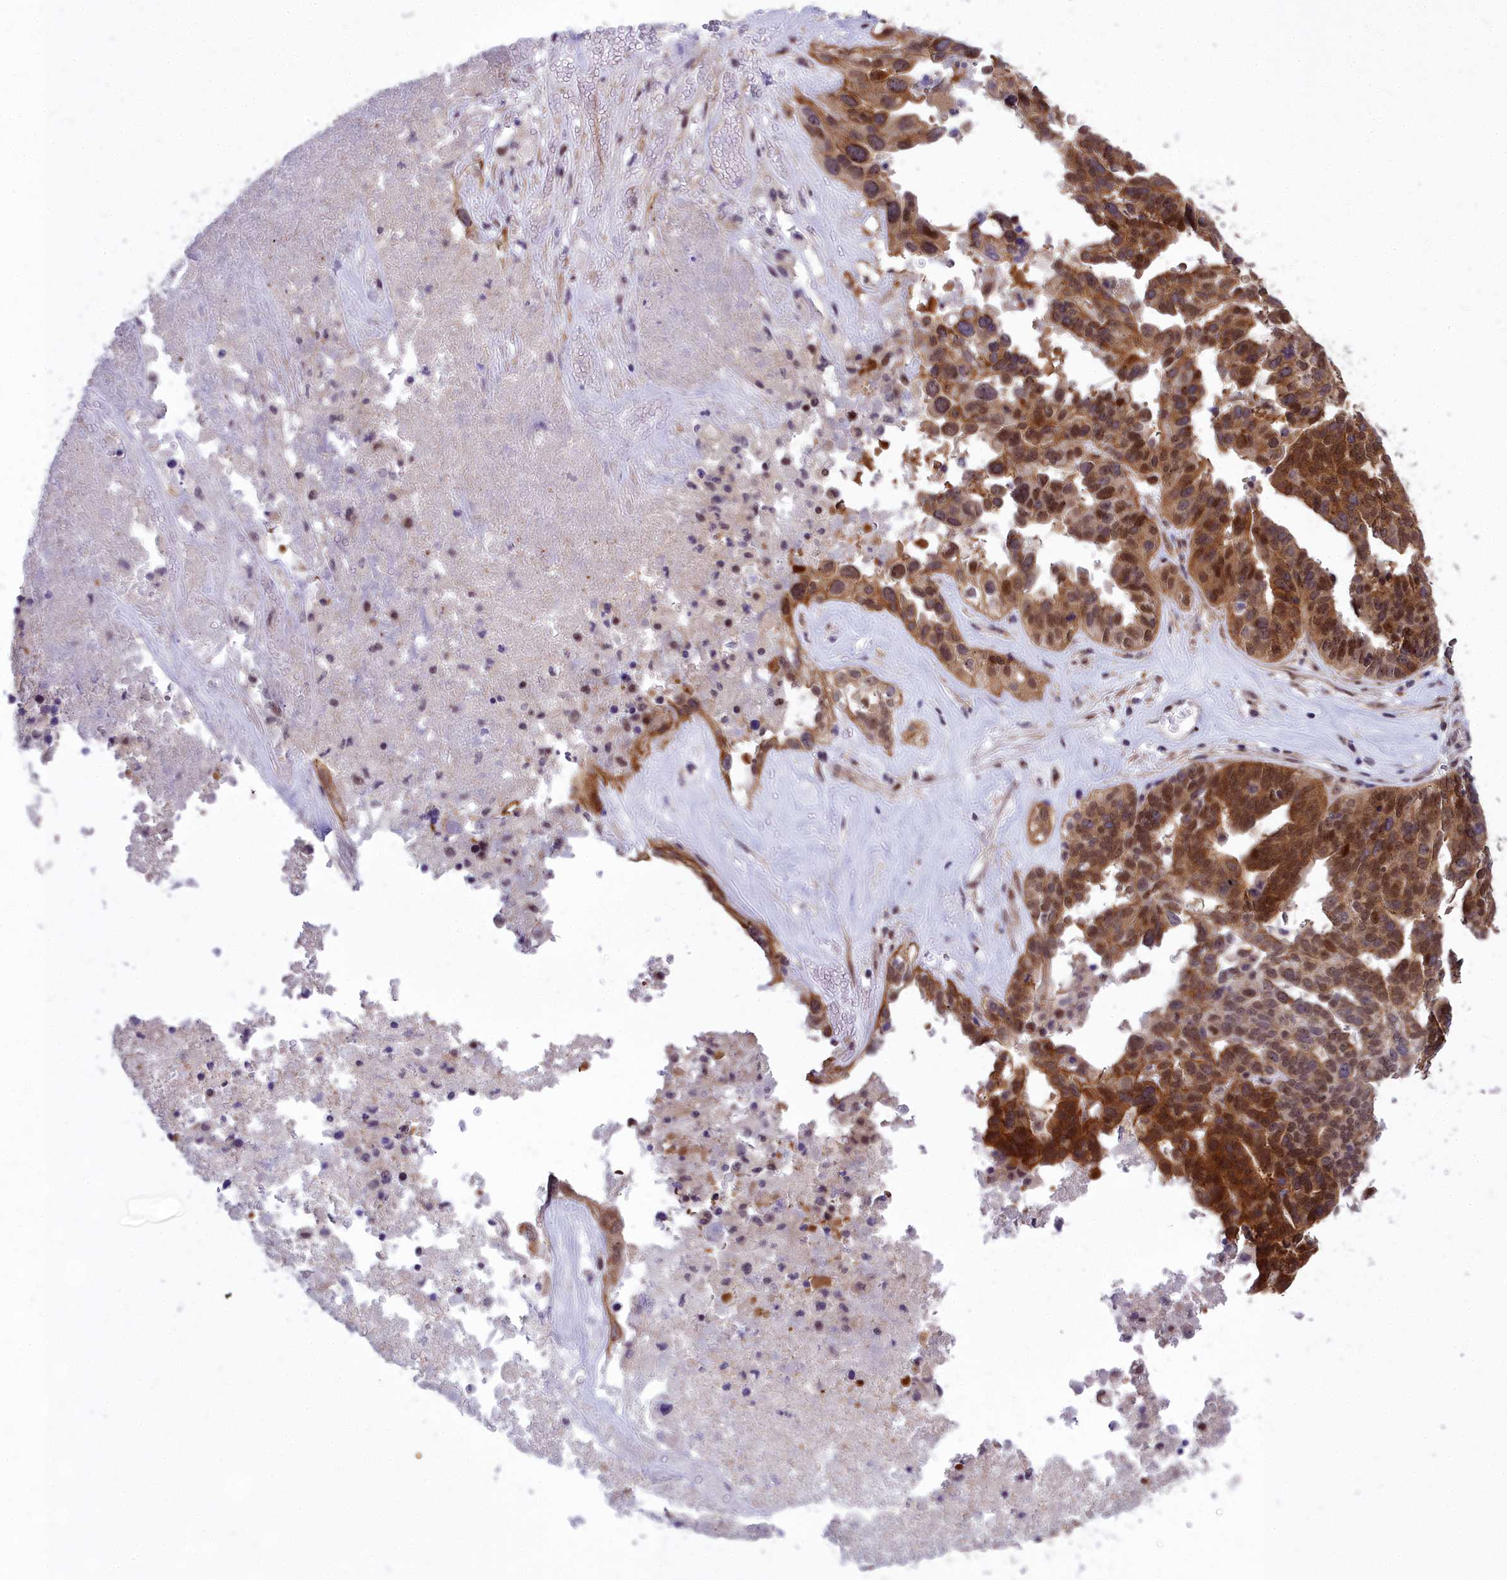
{"staining": {"intensity": "strong", "quantity": "25%-75%", "location": "cytoplasmic/membranous,nuclear"}, "tissue": "ovarian cancer", "cell_type": "Tumor cells", "image_type": "cancer", "snomed": [{"axis": "morphology", "description": "Cystadenocarcinoma, serous, NOS"}, {"axis": "topography", "description": "Ovary"}], "caption": "Protein analysis of serous cystadenocarcinoma (ovarian) tissue reveals strong cytoplasmic/membranous and nuclear staining in about 25%-75% of tumor cells.", "gene": "ABCB8", "patient": {"sex": "female", "age": 59}}